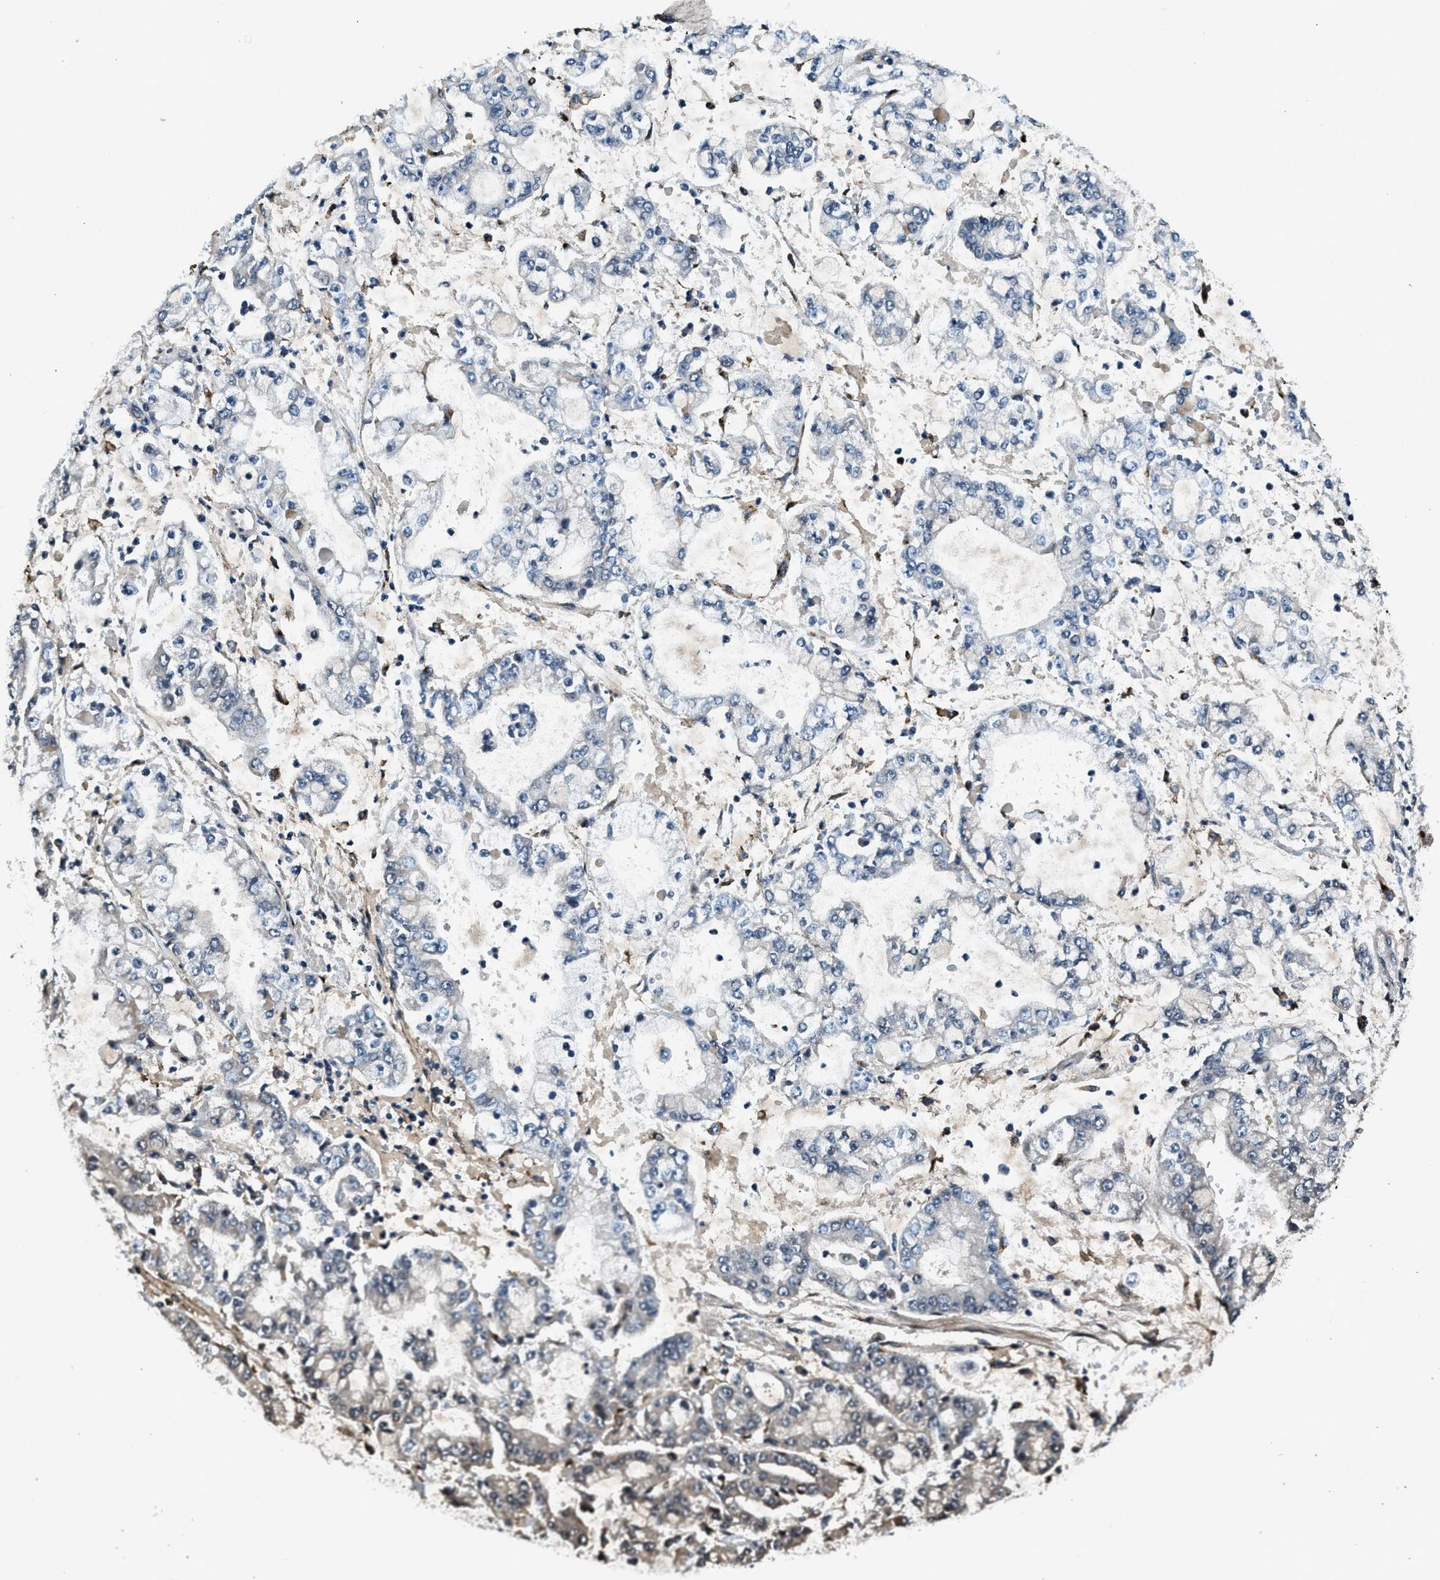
{"staining": {"intensity": "negative", "quantity": "none", "location": "none"}, "tissue": "stomach cancer", "cell_type": "Tumor cells", "image_type": "cancer", "snomed": [{"axis": "morphology", "description": "Adenocarcinoma, NOS"}, {"axis": "topography", "description": "Stomach"}], "caption": "IHC of human stomach cancer demonstrates no positivity in tumor cells. Nuclei are stained in blue.", "gene": "LRP1", "patient": {"sex": "male", "age": 76}}